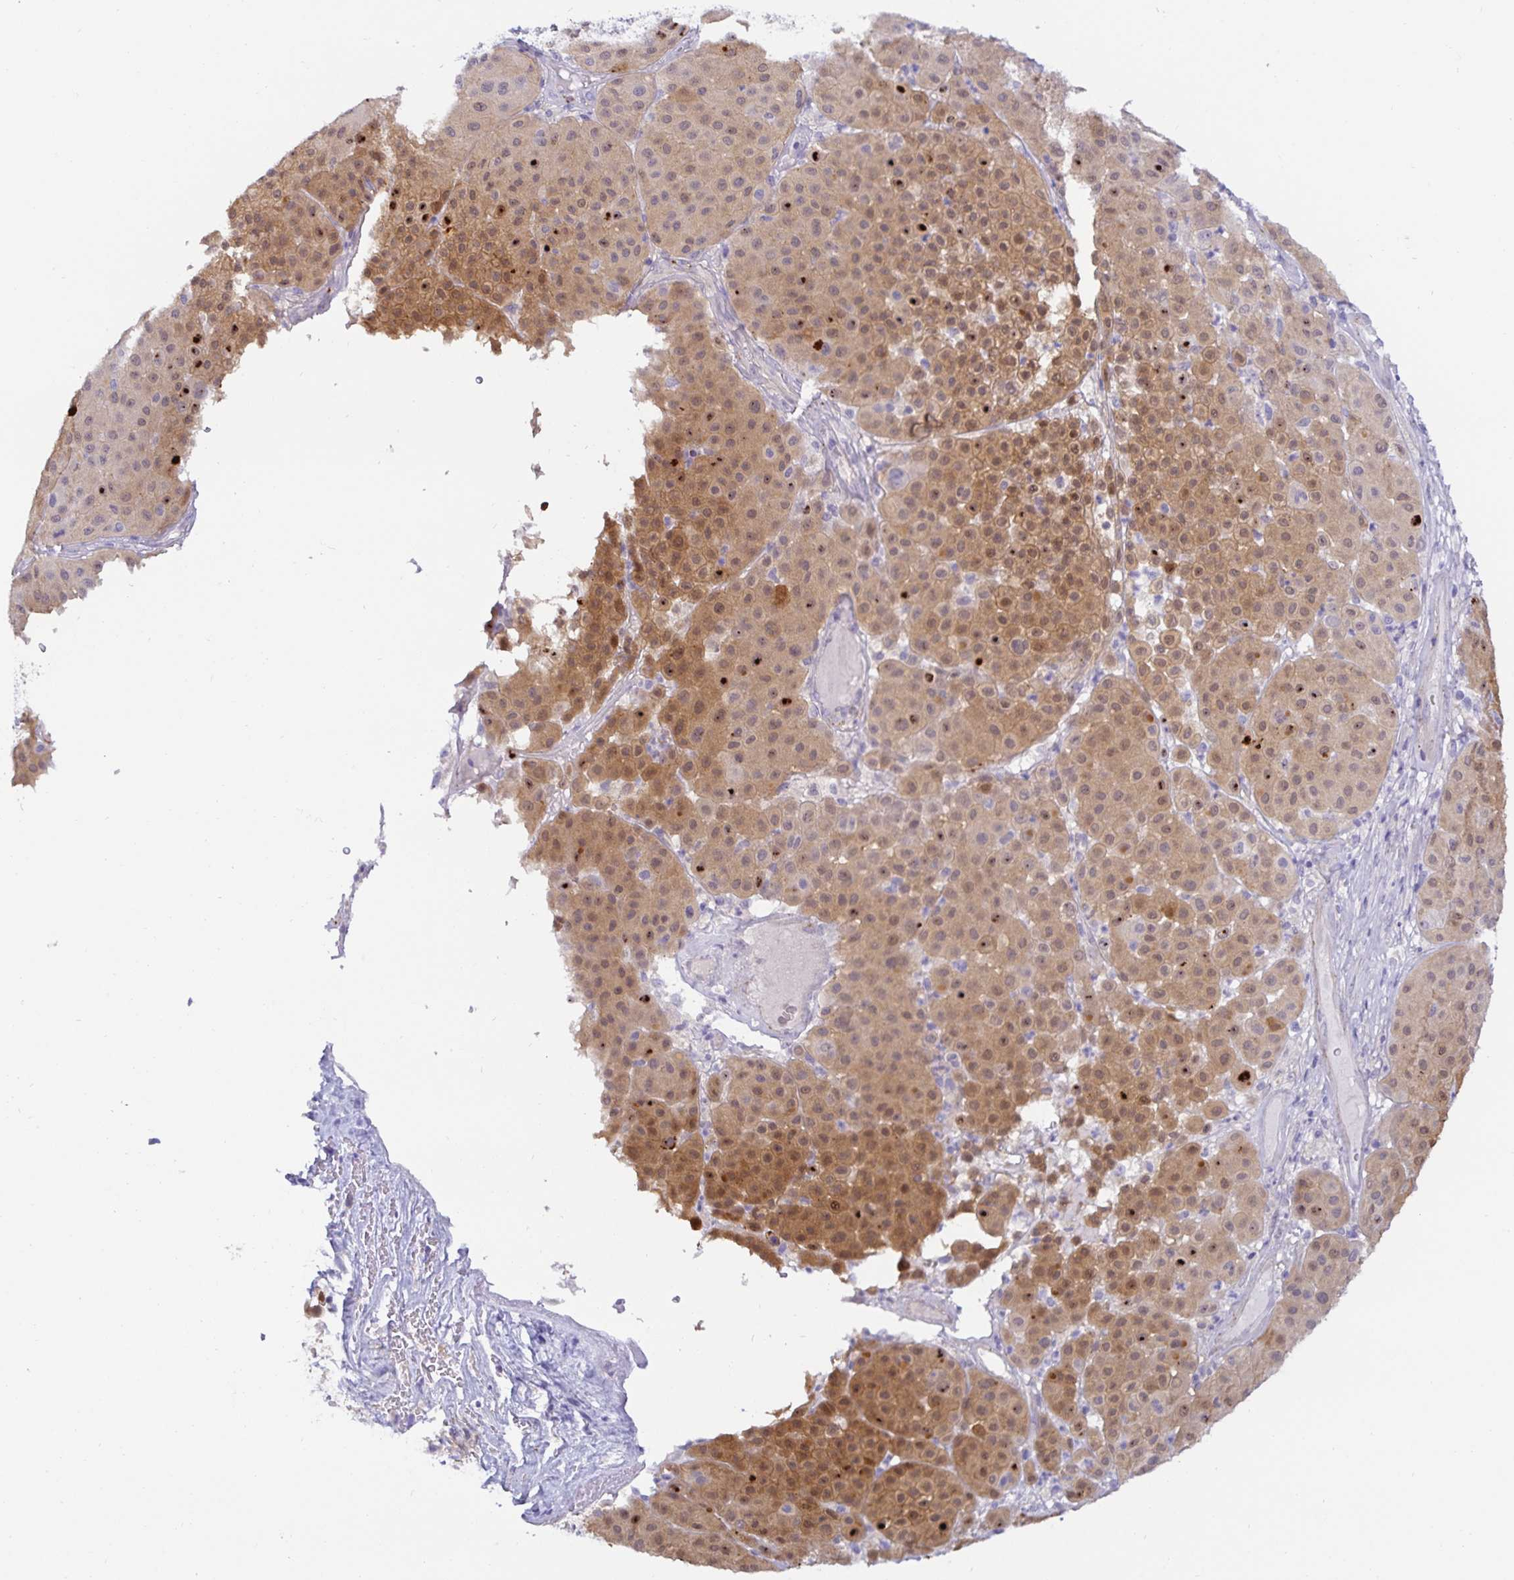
{"staining": {"intensity": "moderate", "quantity": ">75%", "location": "cytoplasmic/membranous"}, "tissue": "melanoma", "cell_type": "Tumor cells", "image_type": "cancer", "snomed": [{"axis": "morphology", "description": "Malignant melanoma, Metastatic site"}, {"axis": "topography", "description": "Smooth muscle"}], "caption": "An image of human malignant melanoma (metastatic site) stained for a protein exhibits moderate cytoplasmic/membranous brown staining in tumor cells.", "gene": "MON2", "patient": {"sex": "male", "age": 41}}